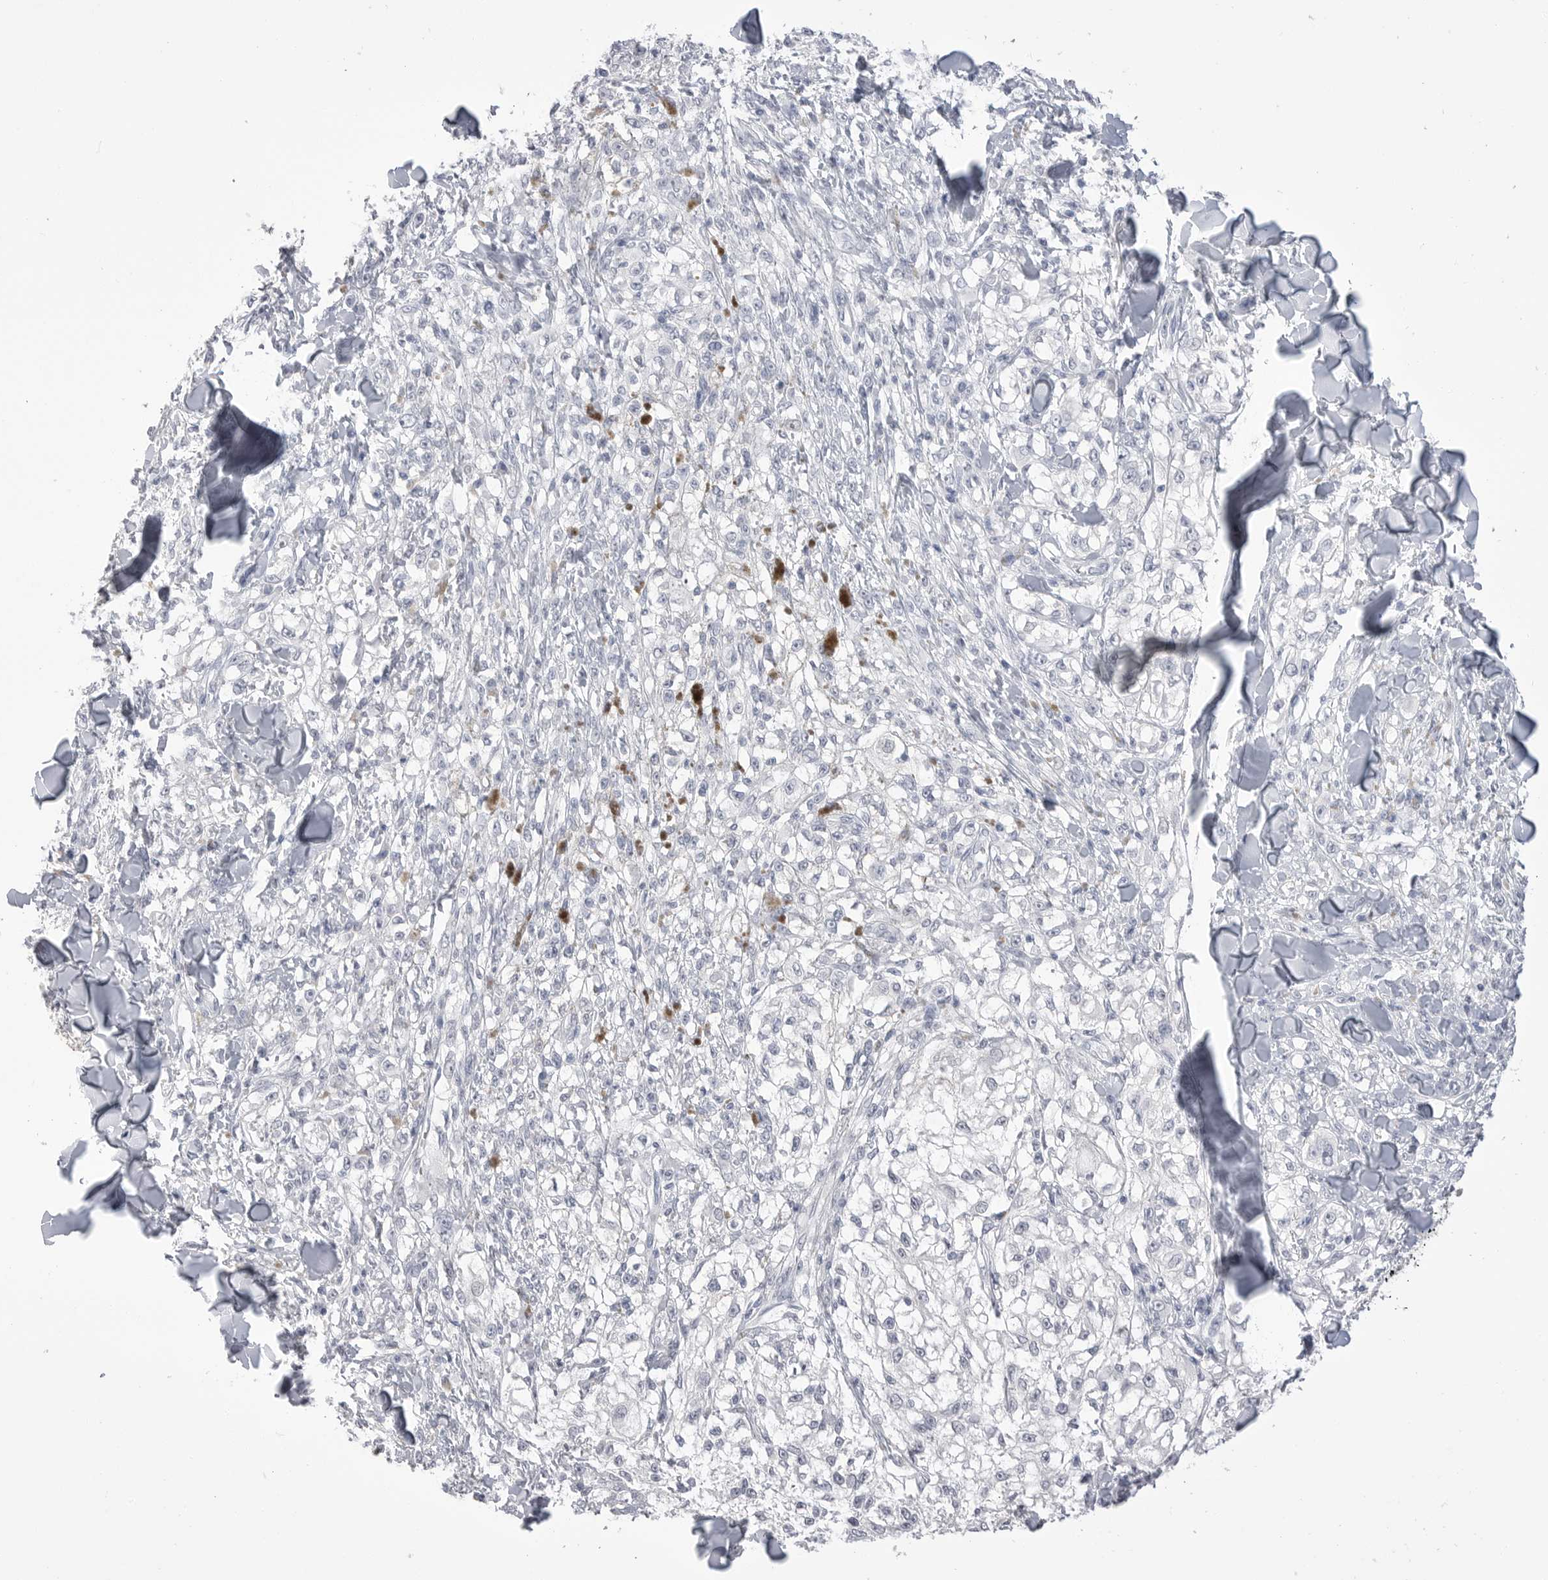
{"staining": {"intensity": "negative", "quantity": "none", "location": "none"}, "tissue": "melanoma", "cell_type": "Tumor cells", "image_type": "cancer", "snomed": [{"axis": "morphology", "description": "Malignant melanoma, NOS"}, {"axis": "topography", "description": "Skin of head"}], "caption": "Immunohistochemistry photomicrograph of human melanoma stained for a protein (brown), which demonstrates no staining in tumor cells.", "gene": "CPB1", "patient": {"sex": "male", "age": 83}}